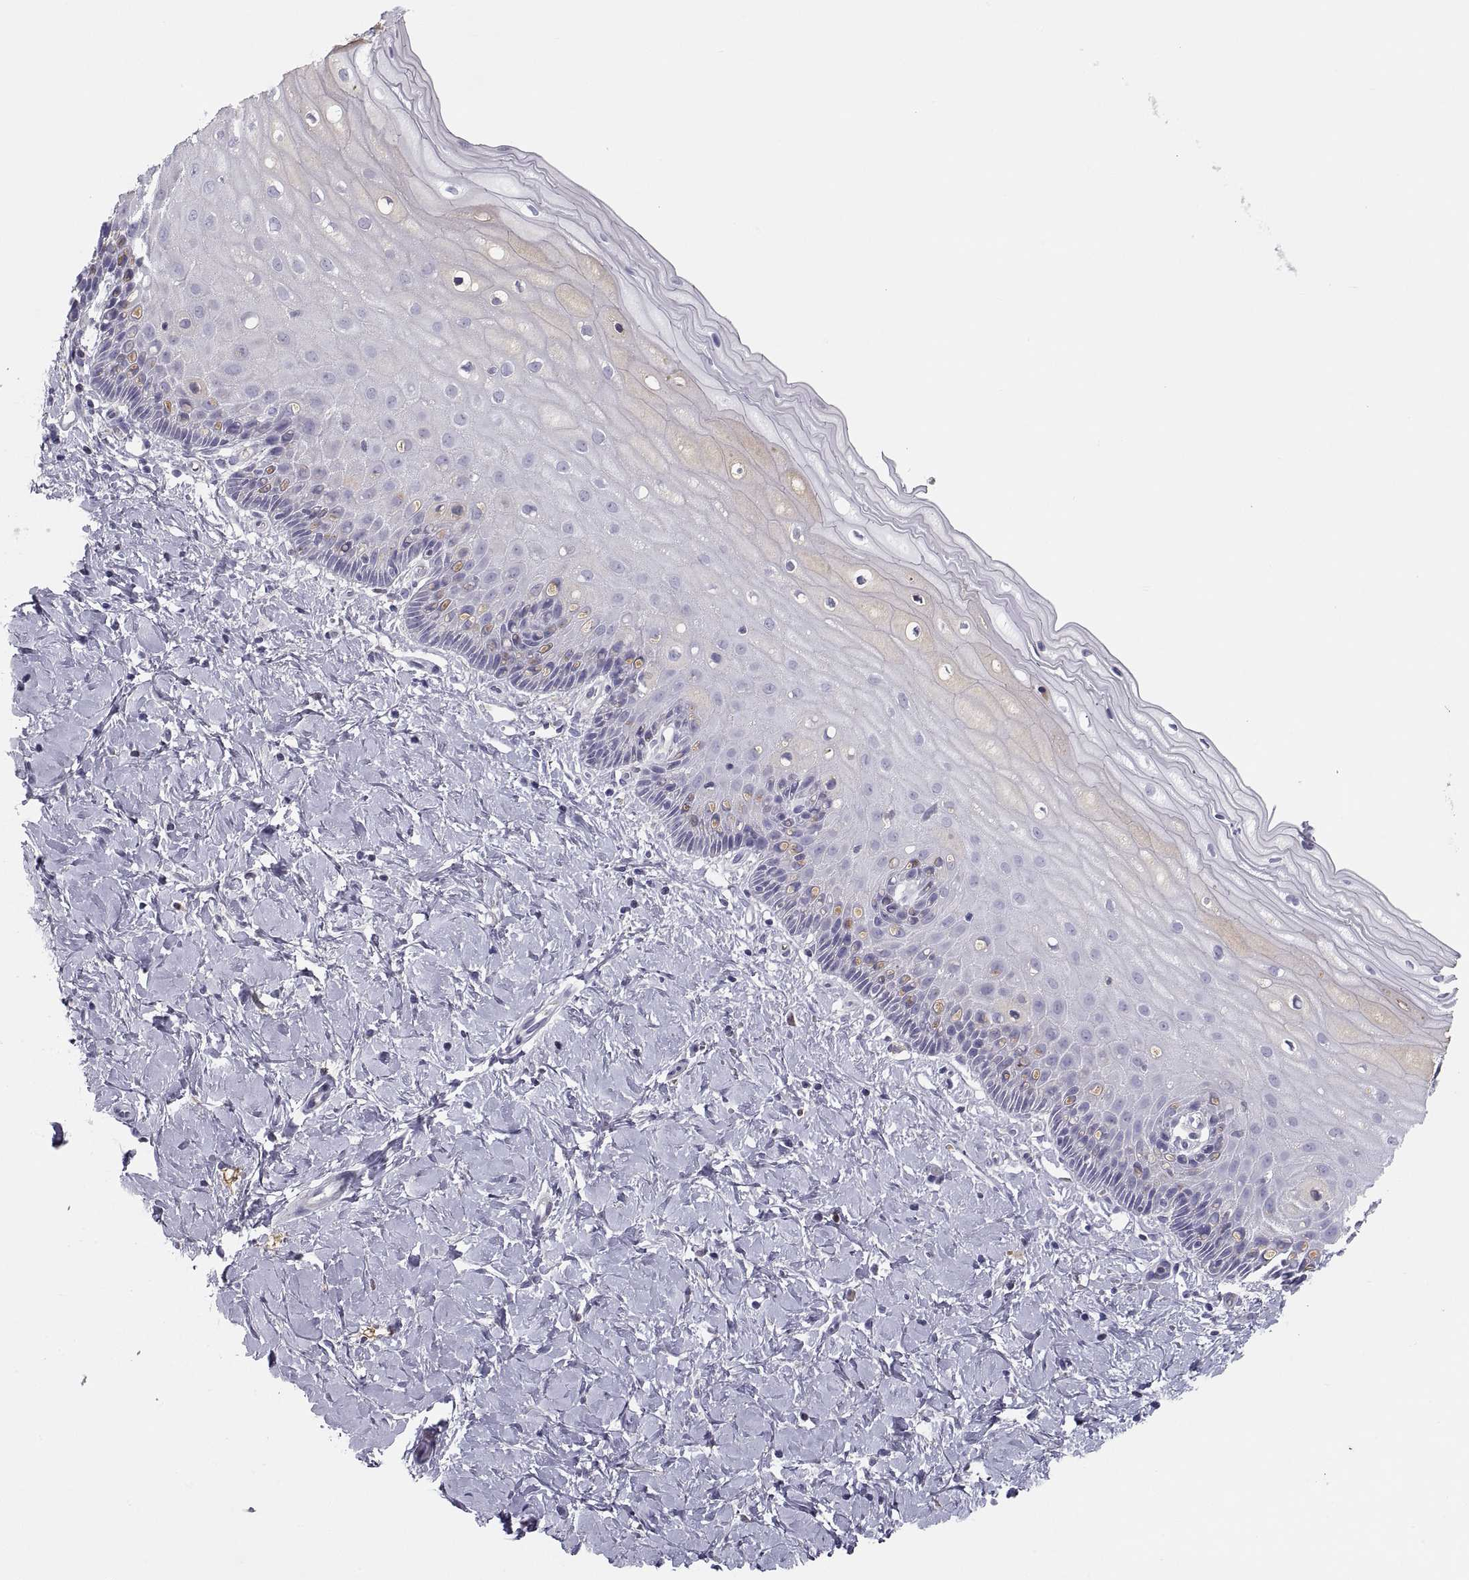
{"staining": {"intensity": "negative", "quantity": "none", "location": "none"}, "tissue": "cervix", "cell_type": "Squamous epithelial cells", "image_type": "normal", "snomed": [{"axis": "morphology", "description": "Normal tissue, NOS"}, {"axis": "topography", "description": "Cervix"}], "caption": "Immunohistochemistry of unremarkable human cervix reveals no staining in squamous epithelial cells. (Stains: DAB (3,3'-diaminobenzidine) immunohistochemistry (IHC) with hematoxylin counter stain, Microscopy: brightfield microscopy at high magnification).", "gene": "MAGEB2", "patient": {"sex": "female", "age": 37}}